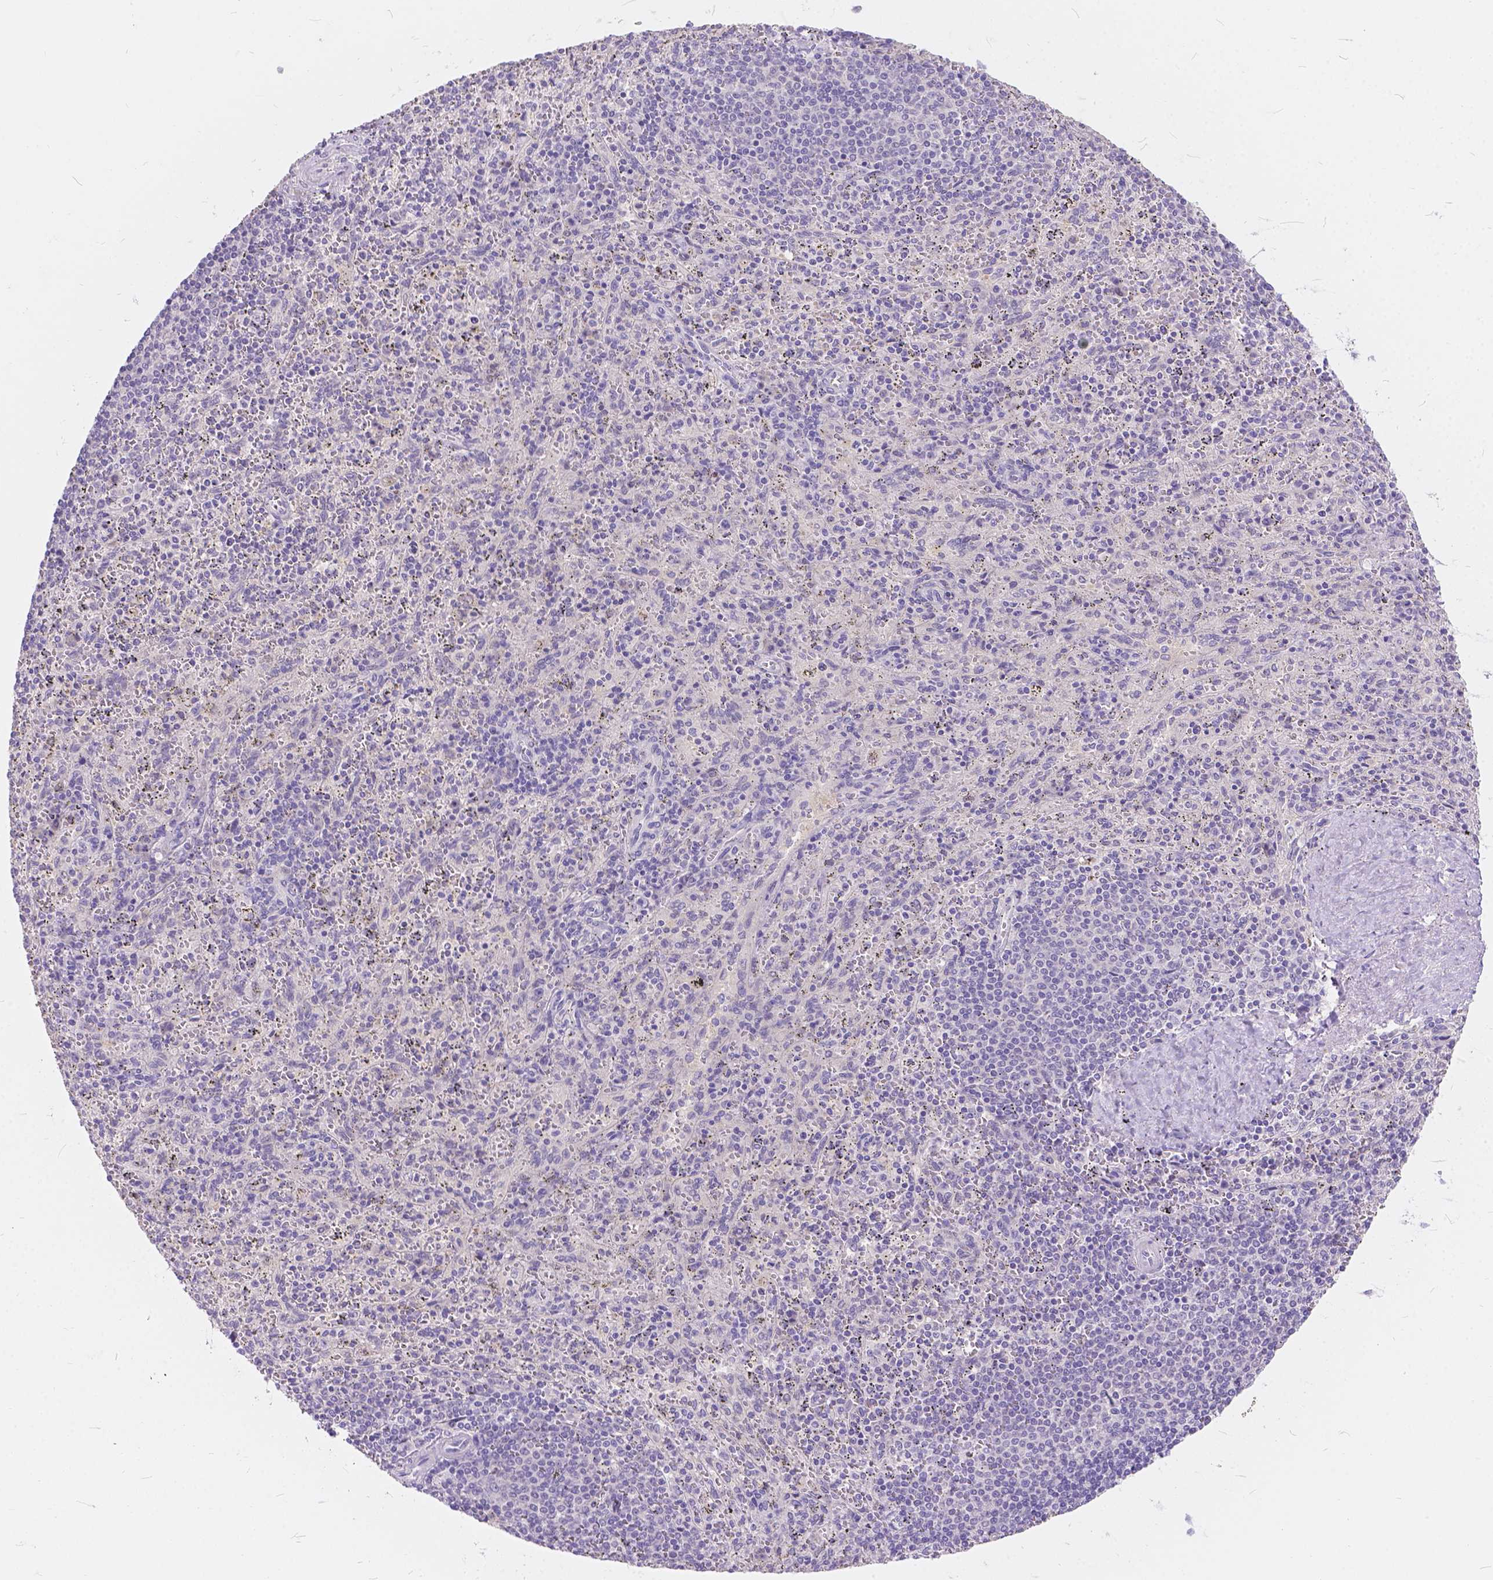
{"staining": {"intensity": "negative", "quantity": "none", "location": "none"}, "tissue": "spleen", "cell_type": "Cells in red pulp", "image_type": "normal", "snomed": [{"axis": "morphology", "description": "Normal tissue, NOS"}, {"axis": "topography", "description": "Spleen"}], "caption": "High power microscopy micrograph of an immunohistochemistry (IHC) histopathology image of benign spleen, revealing no significant positivity in cells in red pulp.", "gene": "PEX11G", "patient": {"sex": "male", "age": 57}}